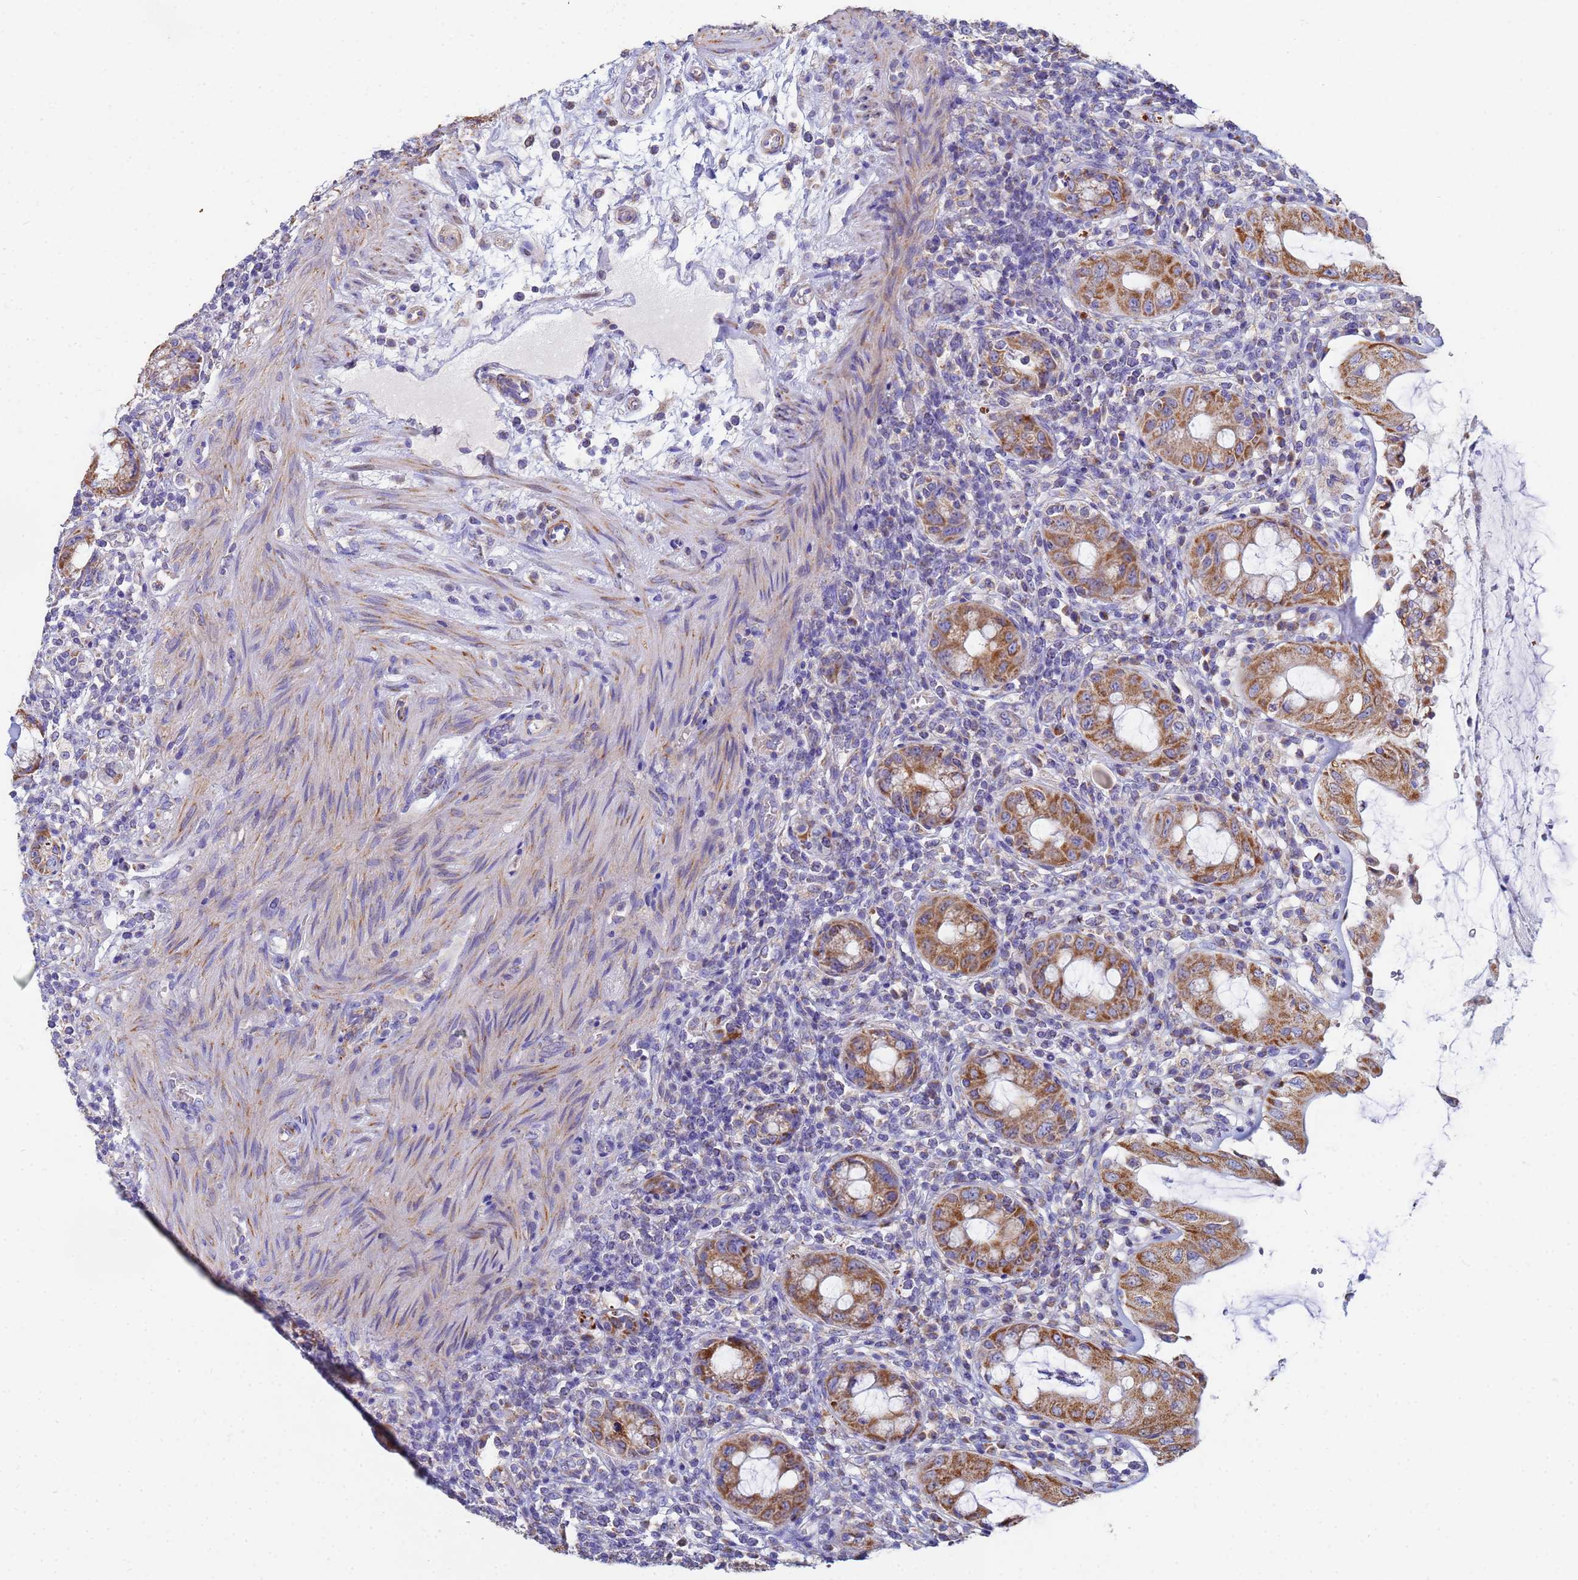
{"staining": {"intensity": "strong", "quantity": ">75%", "location": "cytoplasmic/membranous"}, "tissue": "rectum", "cell_type": "Glandular cells", "image_type": "normal", "snomed": [{"axis": "morphology", "description": "Normal tissue, NOS"}, {"axis": "topography", "description": "Rectum"}], "caption": "A histopathology image of human rectum stained for a protein shows strong cytoplasmic/membranous brown staining in glandular cells. (DAB (3,3'-diaminobenzidine) IHC, brown staining for protein, blue staining for nuclei).", "gene": "UQCRHL", "patient": {"sex": "female", "age": 57}}